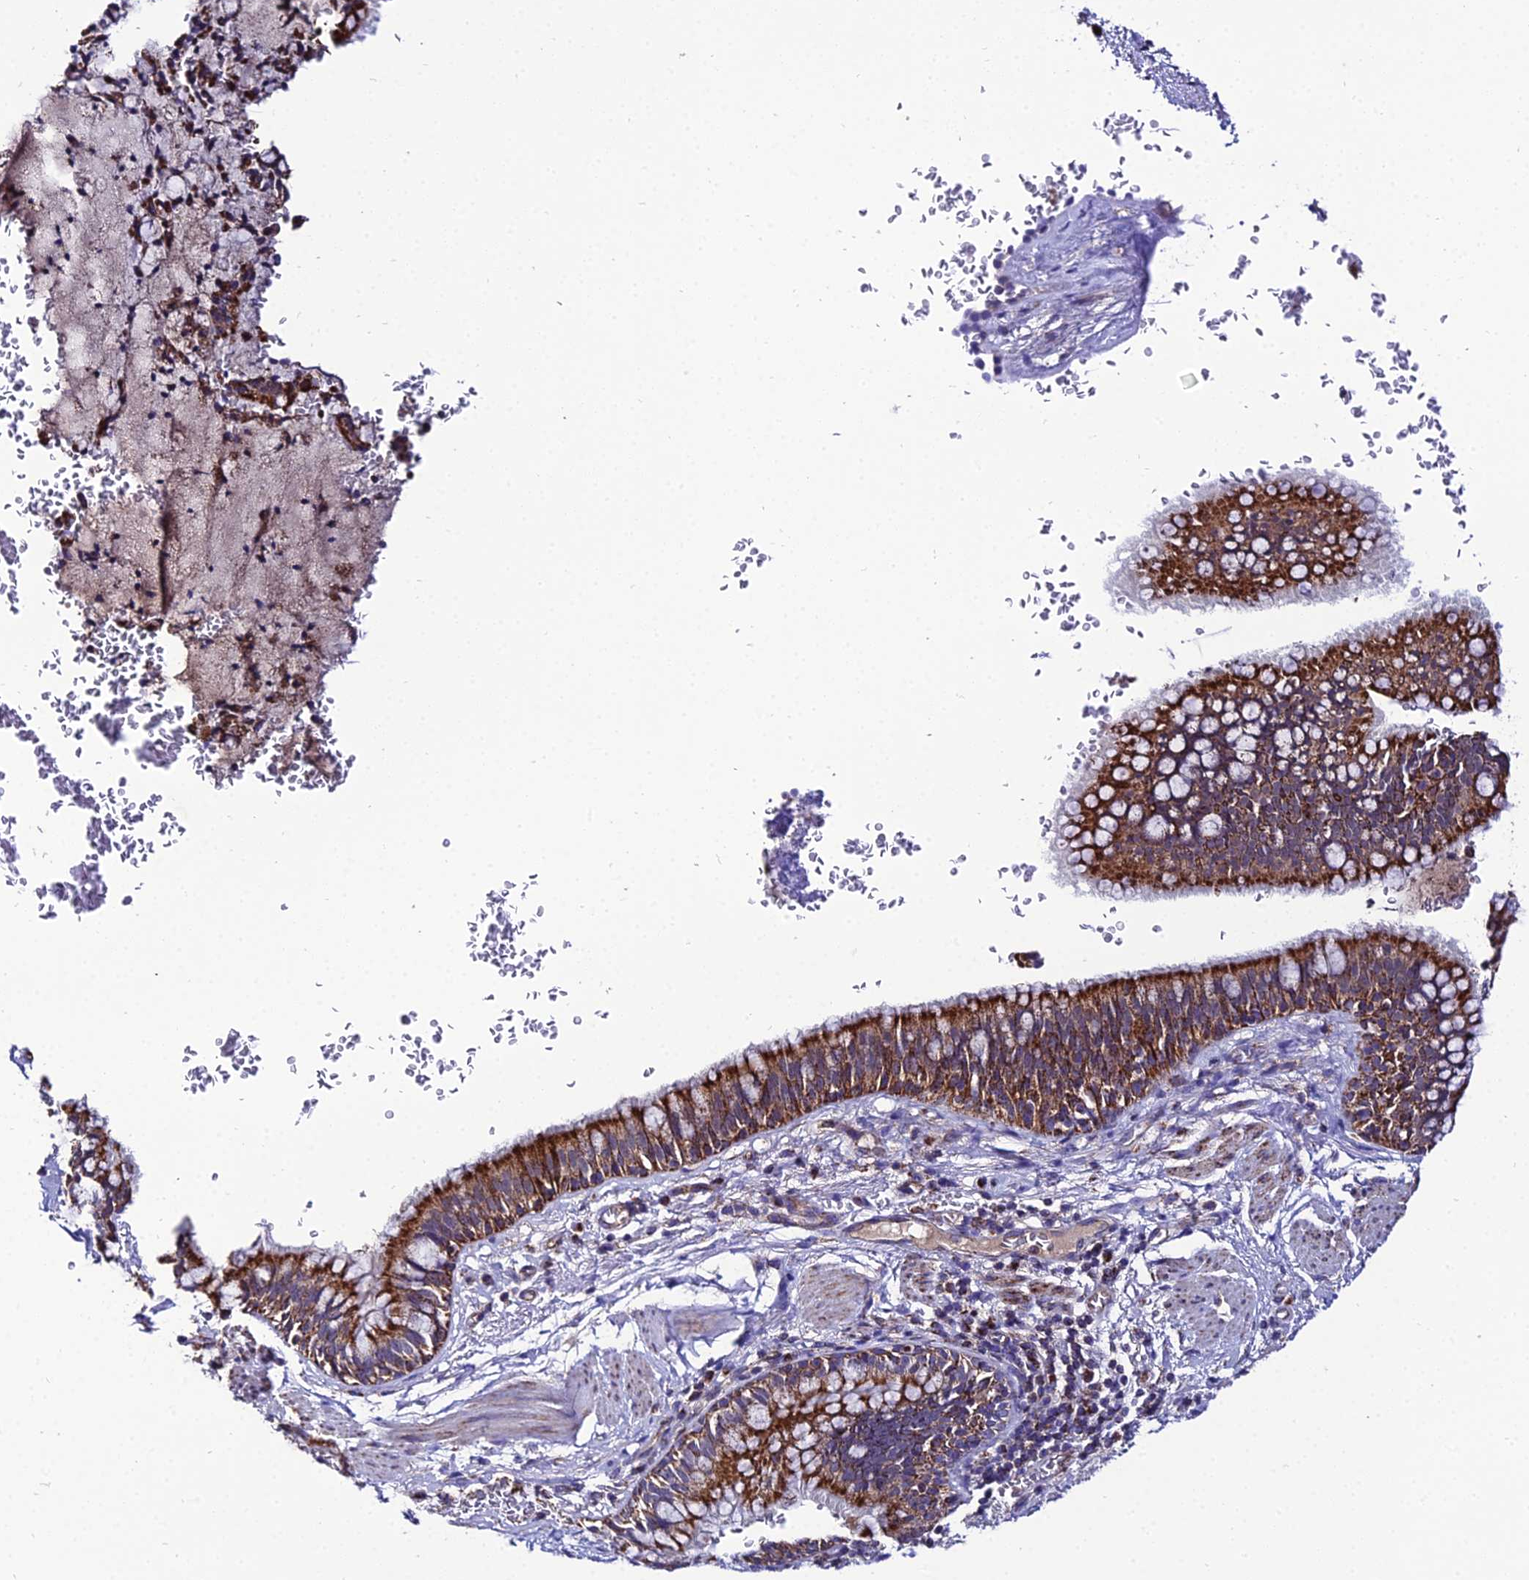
{"staining": {"intensity": "strong", "quantity": ">75%", "location": "cytoplasmic/membranous"}, "tissue": "bronchus", "cell_type": "Respiratory epithelial cells", "image_type": "normal", "snomed": [{"axis": "morphology", "description": "Normal tissue, NOS"}, {"axis": "topography", "description": "Cartilage tissue"}, {"axis": "topography", "description": "Bronchus"}], "caption": "DAB immunohistochemical staining of benign human bronchus demonstrates strong cytoplasmic/membranous protein positivity in about >75% of respiratory epithelial cells.", "gene": "PSMD2", "patient": {"sex": "female", "age": 36}}